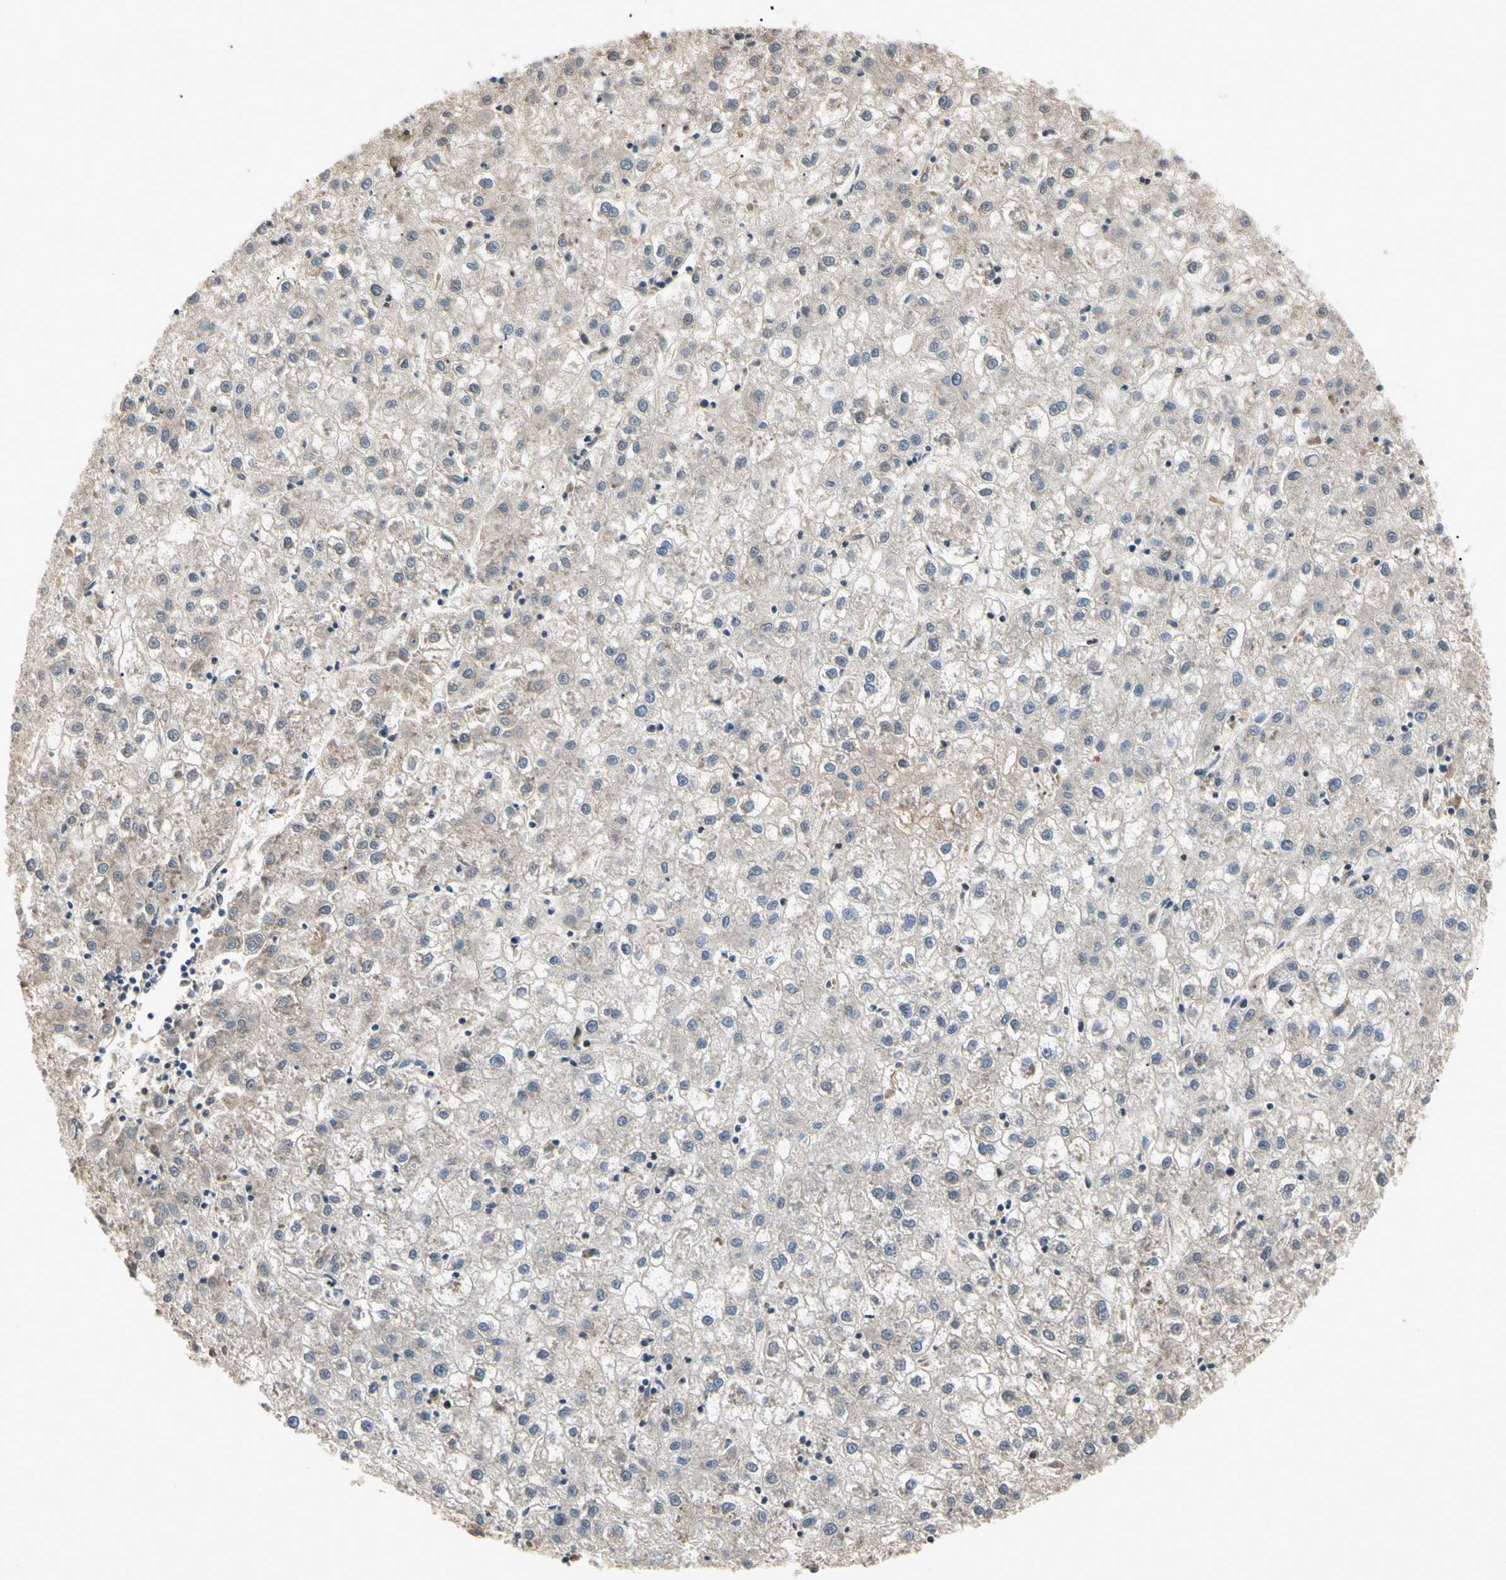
{"staining": {"intensity": "weak", "quantity": "25%-75%", "location": "cytoplasmic/membranous"}, "tissue": "liver cancer", "cell_type": "Tumor cells", "image_type": "cancer", "snomed": [{"axis": "morphology", "description": "Carcinoma, Hepatocellular, NOS"}, {"axis": "topography", "description": "Liver"}], "caption": "High-magnification brightfield microscopy of hepatocellular carcinoma (liver) stained with DAB (3,3'-diaminobenzidine) (brown) and counterstained with hematoxylin (blue). tumor cells exhibit weak cytoplasmic/membranous expression is appreciated in about25%-75% of cells.", "gene": "RNF14", "patient": {"sex": "male", "age": 72}}